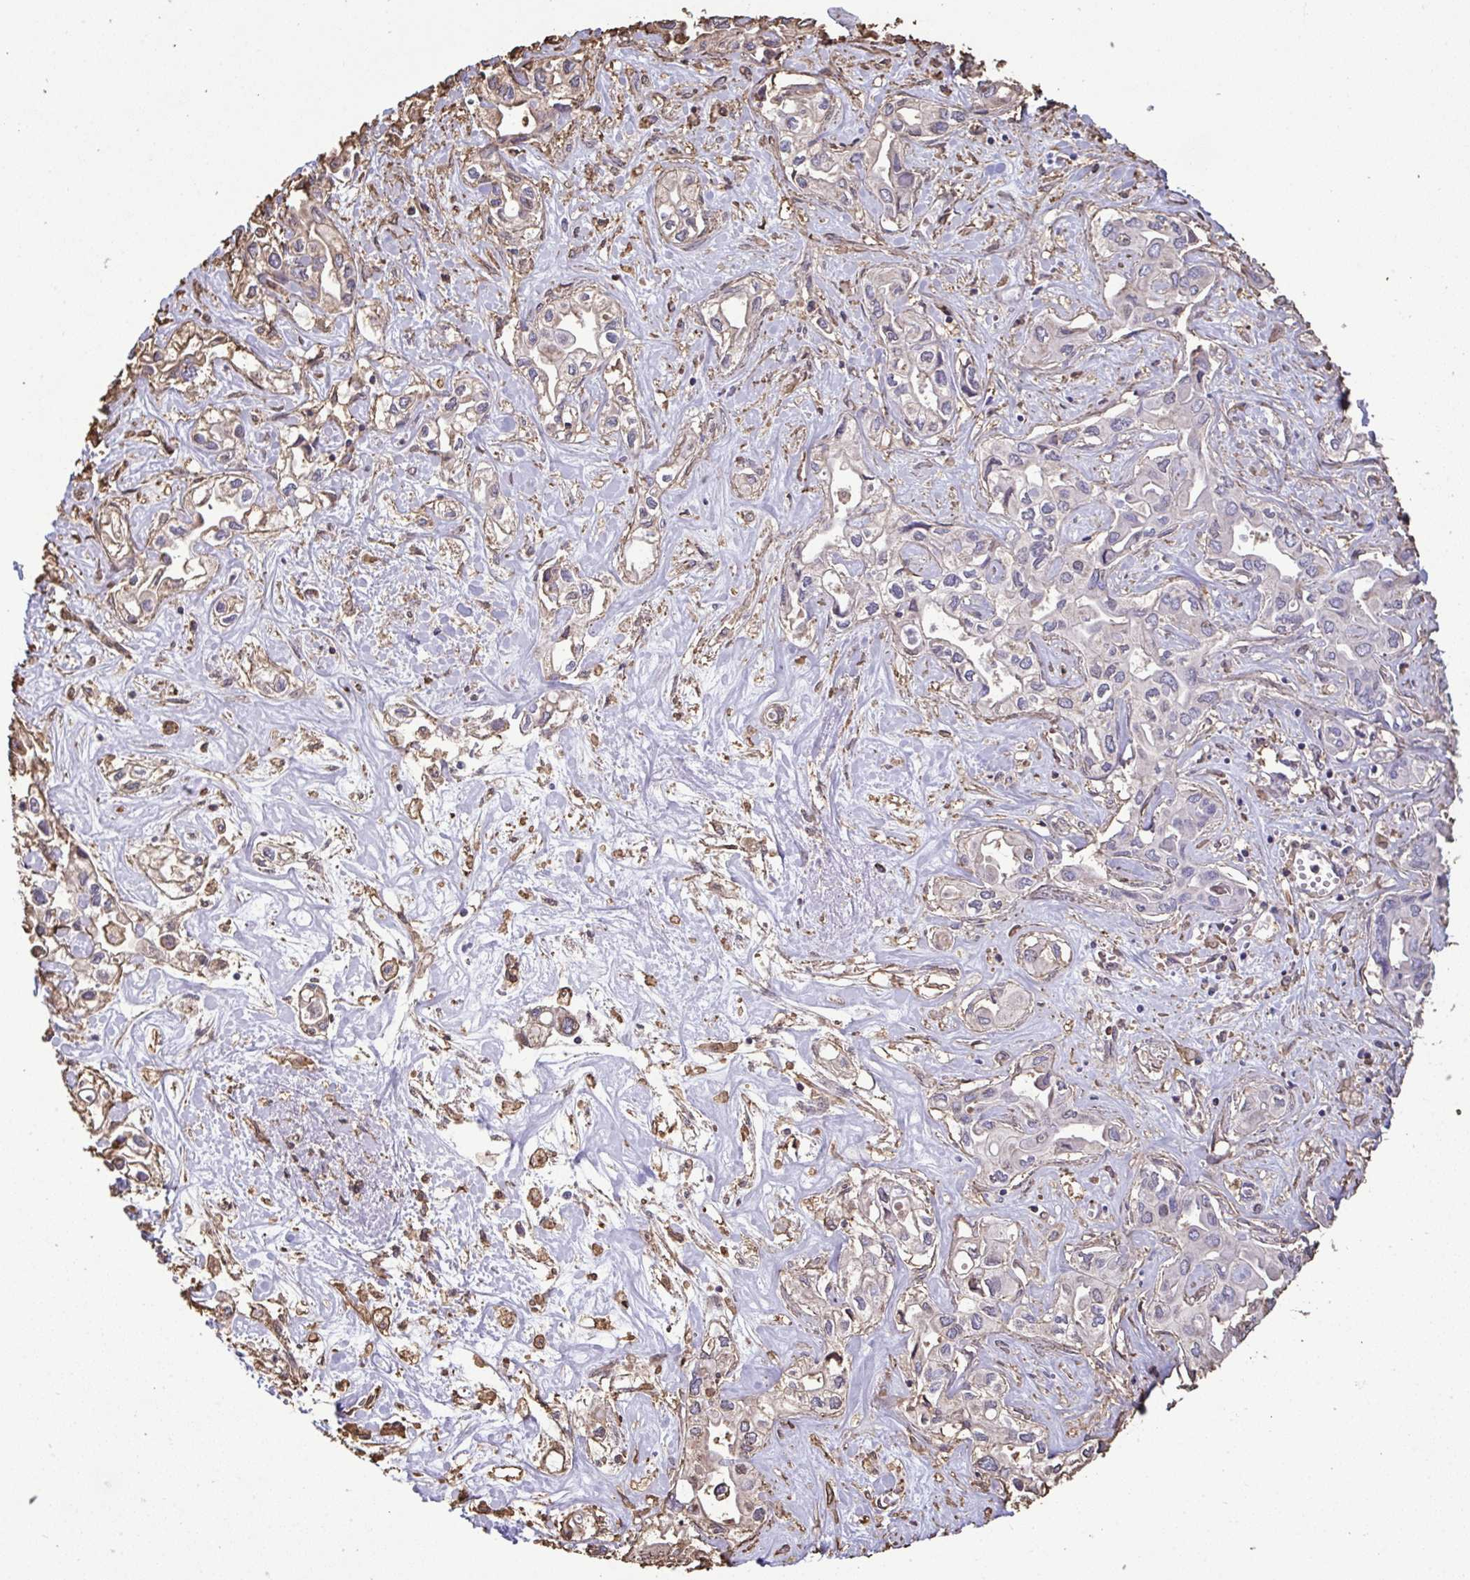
{"staining": {"intensity": "negative", "quantity": "none", "location": "none"}, "tissue": "liver cancer", "cell_type": "Tumor cells", "image_type": "cancer", "snomed": [{"axis": "morphology", "description": "Cholangiocarcinoma"}, {"axis": "topography", "description": "Liver"}], "caption": "This is a micrograph of immunohistochemistry staining of liver cancer (cholangiocarcinoma), which shows no expression in tumor cells.", "gene": "ANXA5", "patient": {"sex": "female", "age": 64}}